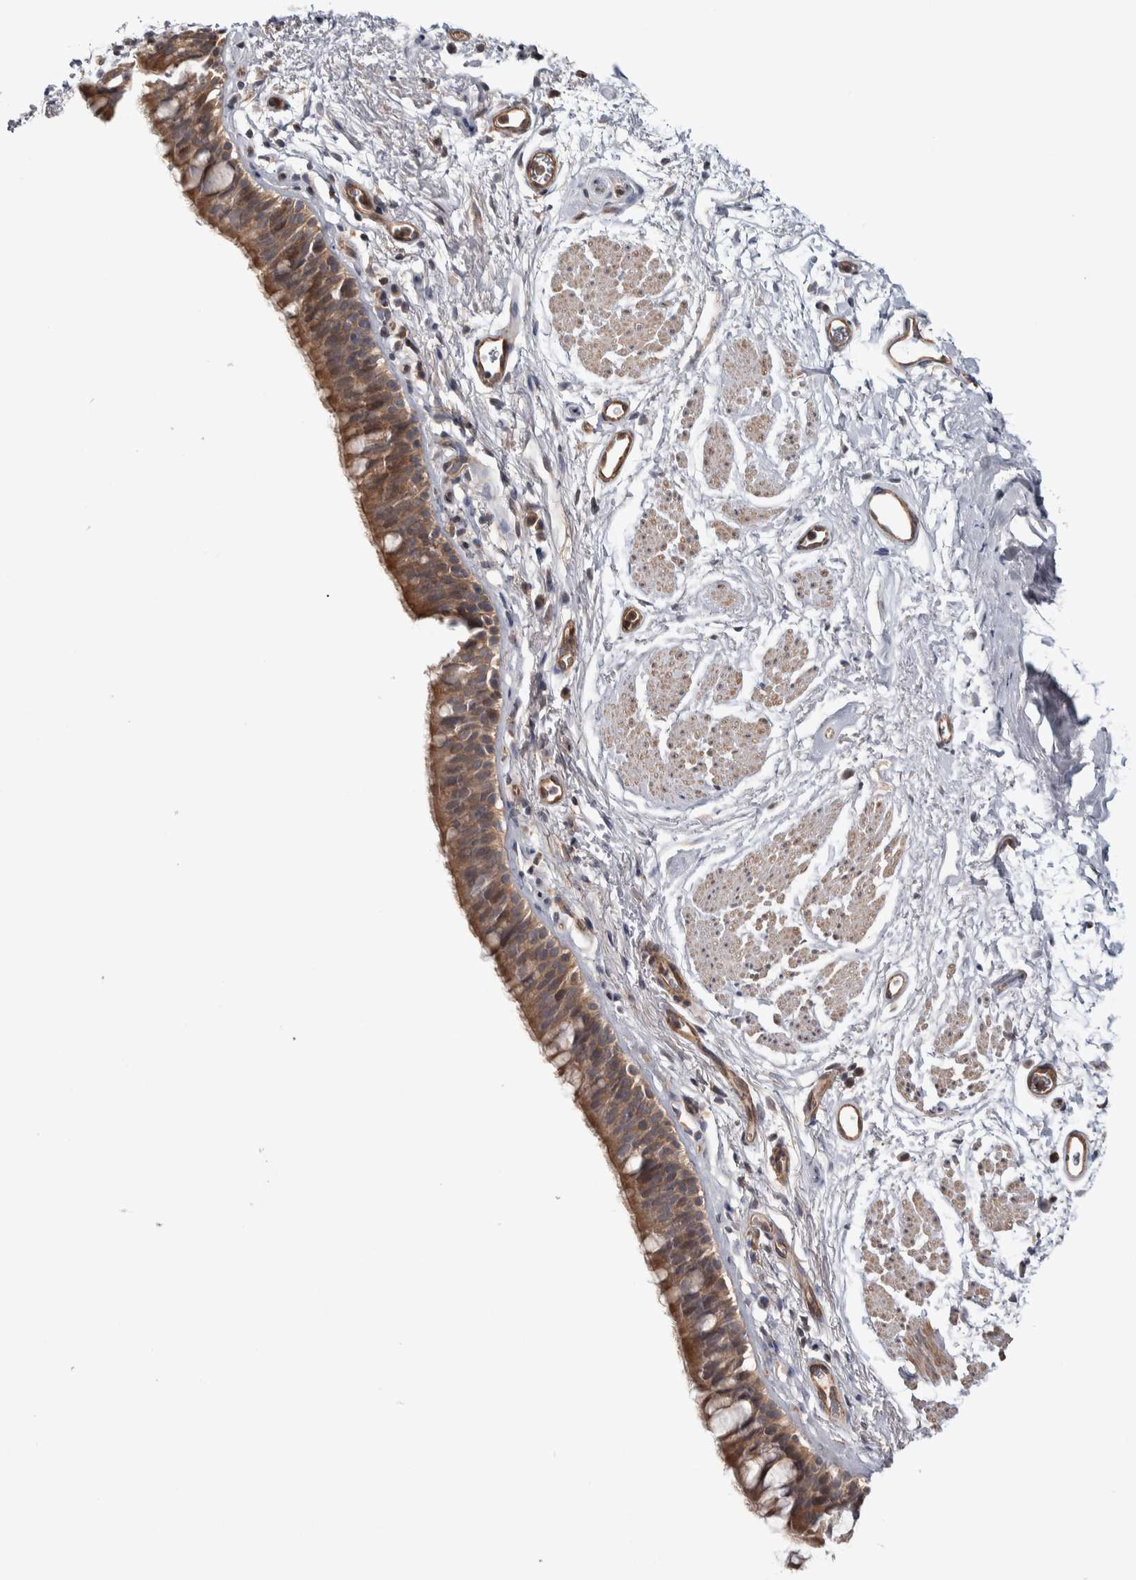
{"staining": {"intensity": "moderate", "quantity": ">75%", "location": "cytoplasmic/membranous"}, "tissue": "bronchus", "cell_type": "Respiratory epithelial cells", "image_type": "normal", "snomed": [{"axis": "morphology", "description": "Normal tissue, NOS"}, {"axis": "topography", "description": "Cartilage tissue"}, {"axis": "topography", "description": "Bronchus"}], "caption": "The image exhibits immunohistochemical staining of unremarkable bronchus. There is moderate cytoplasmic/membranous expression is seen in about >75% of respiratory epithelial cells. The protein is stained brown, and the nuclei are stained in blue (DAB (3,3'-diaminobenzidine) IHC with brightfield microscopy, high magnification).", "gene": "CHMP4C", "patient": {"sex": "female", "age": 53}}